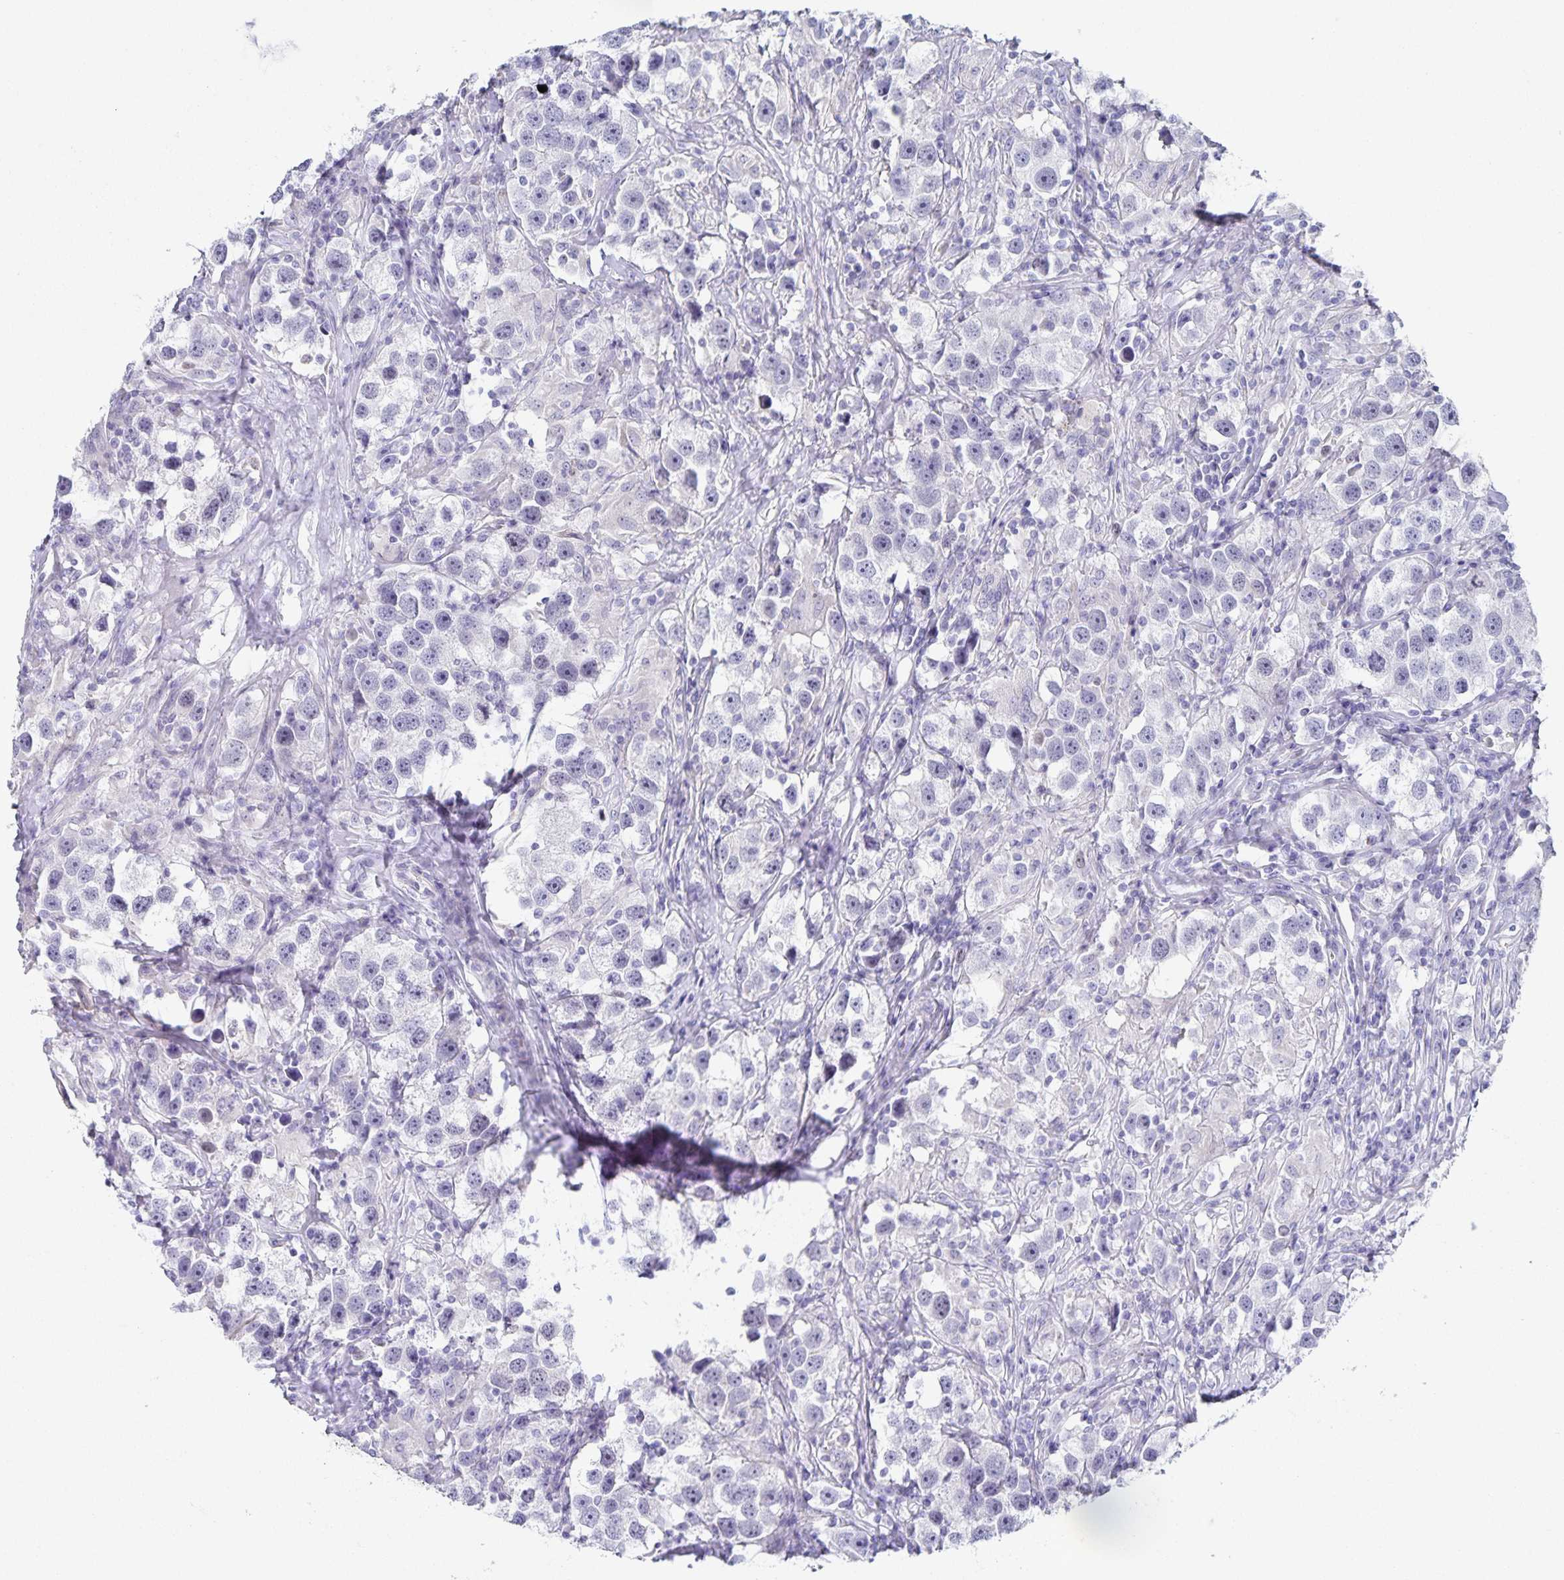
{"staining": {"intensity": "negative", "quantity": "none", "location": "none"}, "tissue": "testis cancer", "cell_type": "Tumor cells", "image_type": "cancer", "snomed": [{"axis": "morphology", "description": "Seminoma, NOS"}, {"axis": "topography", "description": "Testis"}], "caption": "Testis cancer was stained to show a protein in brown. There is no significant staining in tumor cells.", "gene": "CENPH", "patient": {"sex": "male", "age": 49}}